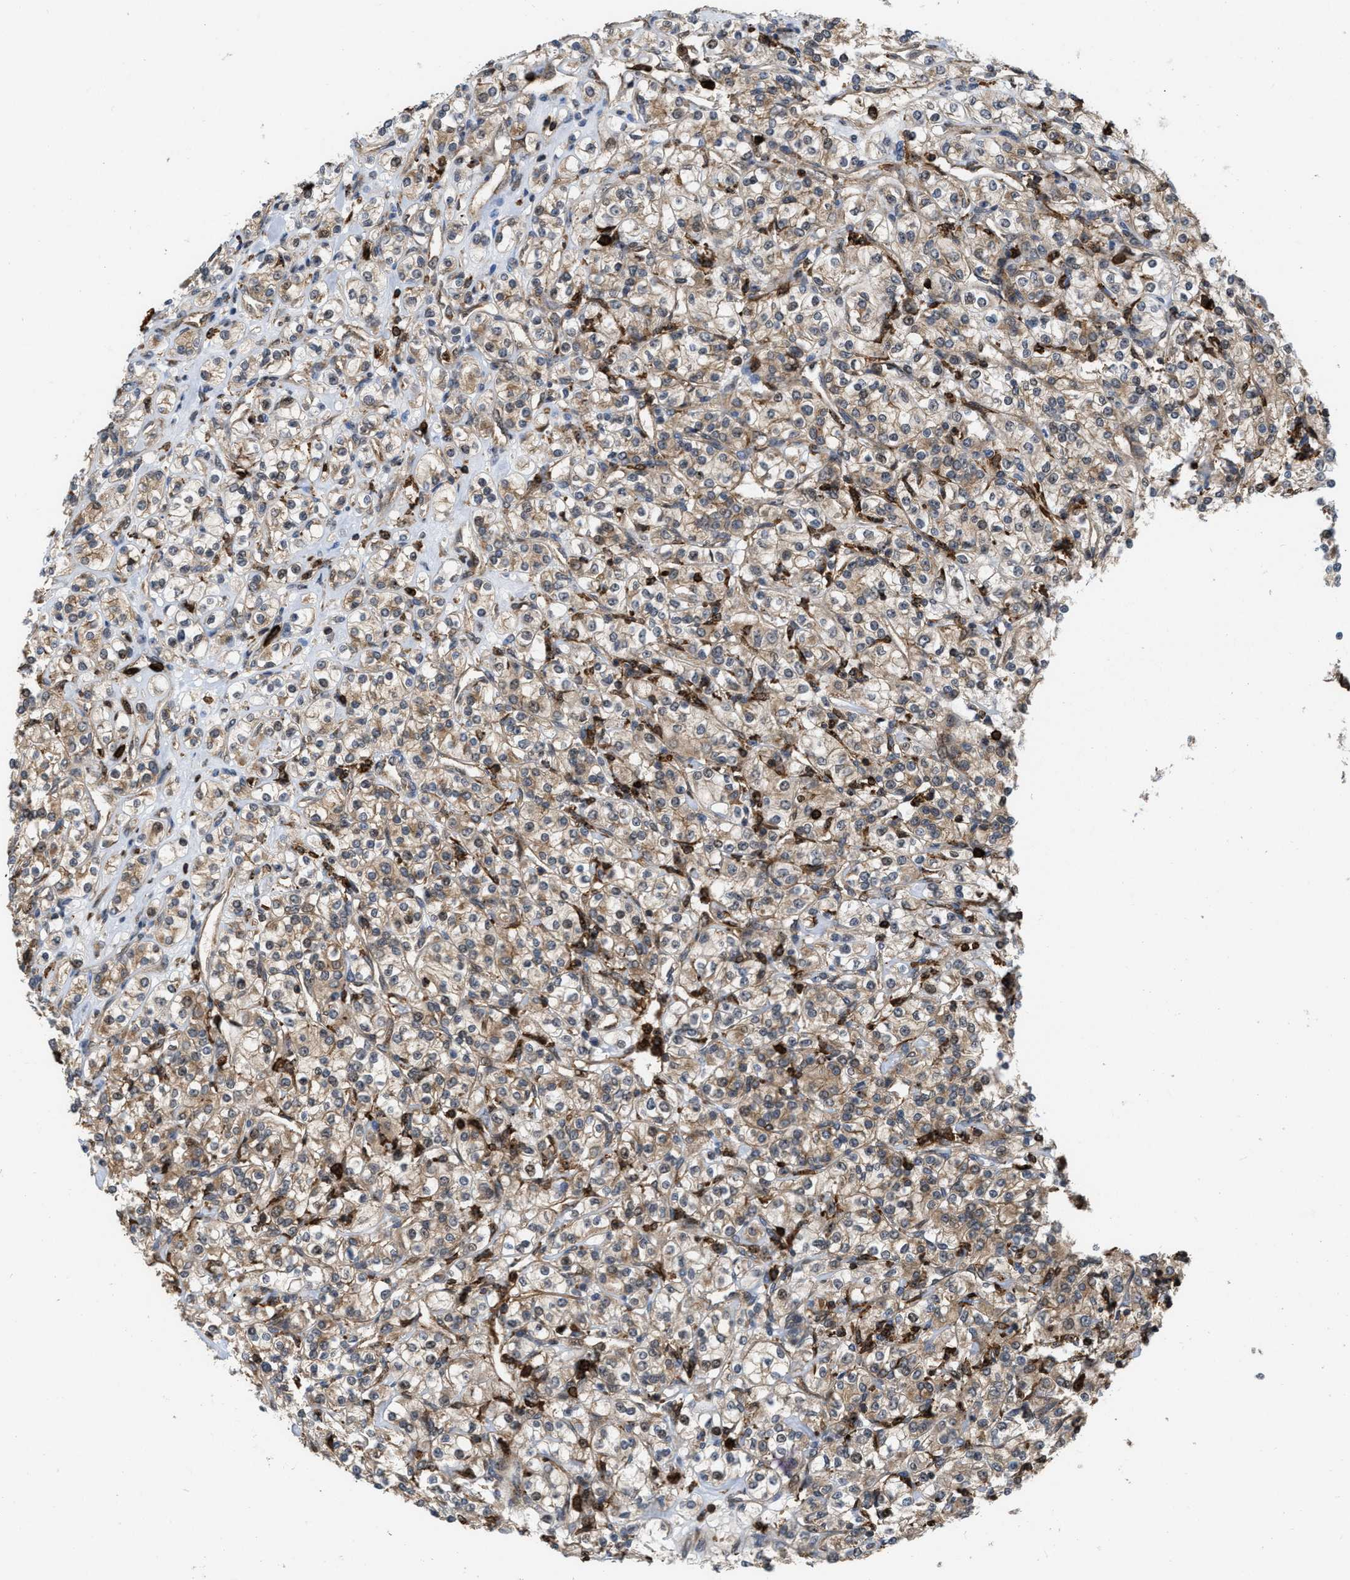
{"staining": {"intensity": "weak", "quantity": ">75%", "location": "cytoplasmic/membranous"}, "tissue": "renal cancer", "cell_type": "Tumor cells", "image_type": "cancer", "snomed": [{"axis": "morphology", "description": "Adenocarcinoma, NOS"}, {"axis": "topography", "description": "Kidney"}], "caption": "Brown immunohistochemical staining in human renal cancer (adenocarcinoma) shows weak cytoplasmic/membranous expression in approximately >75% of tumor cells.", "gene": "IQCE", "patient": {"sex": "male", "age": 77}}